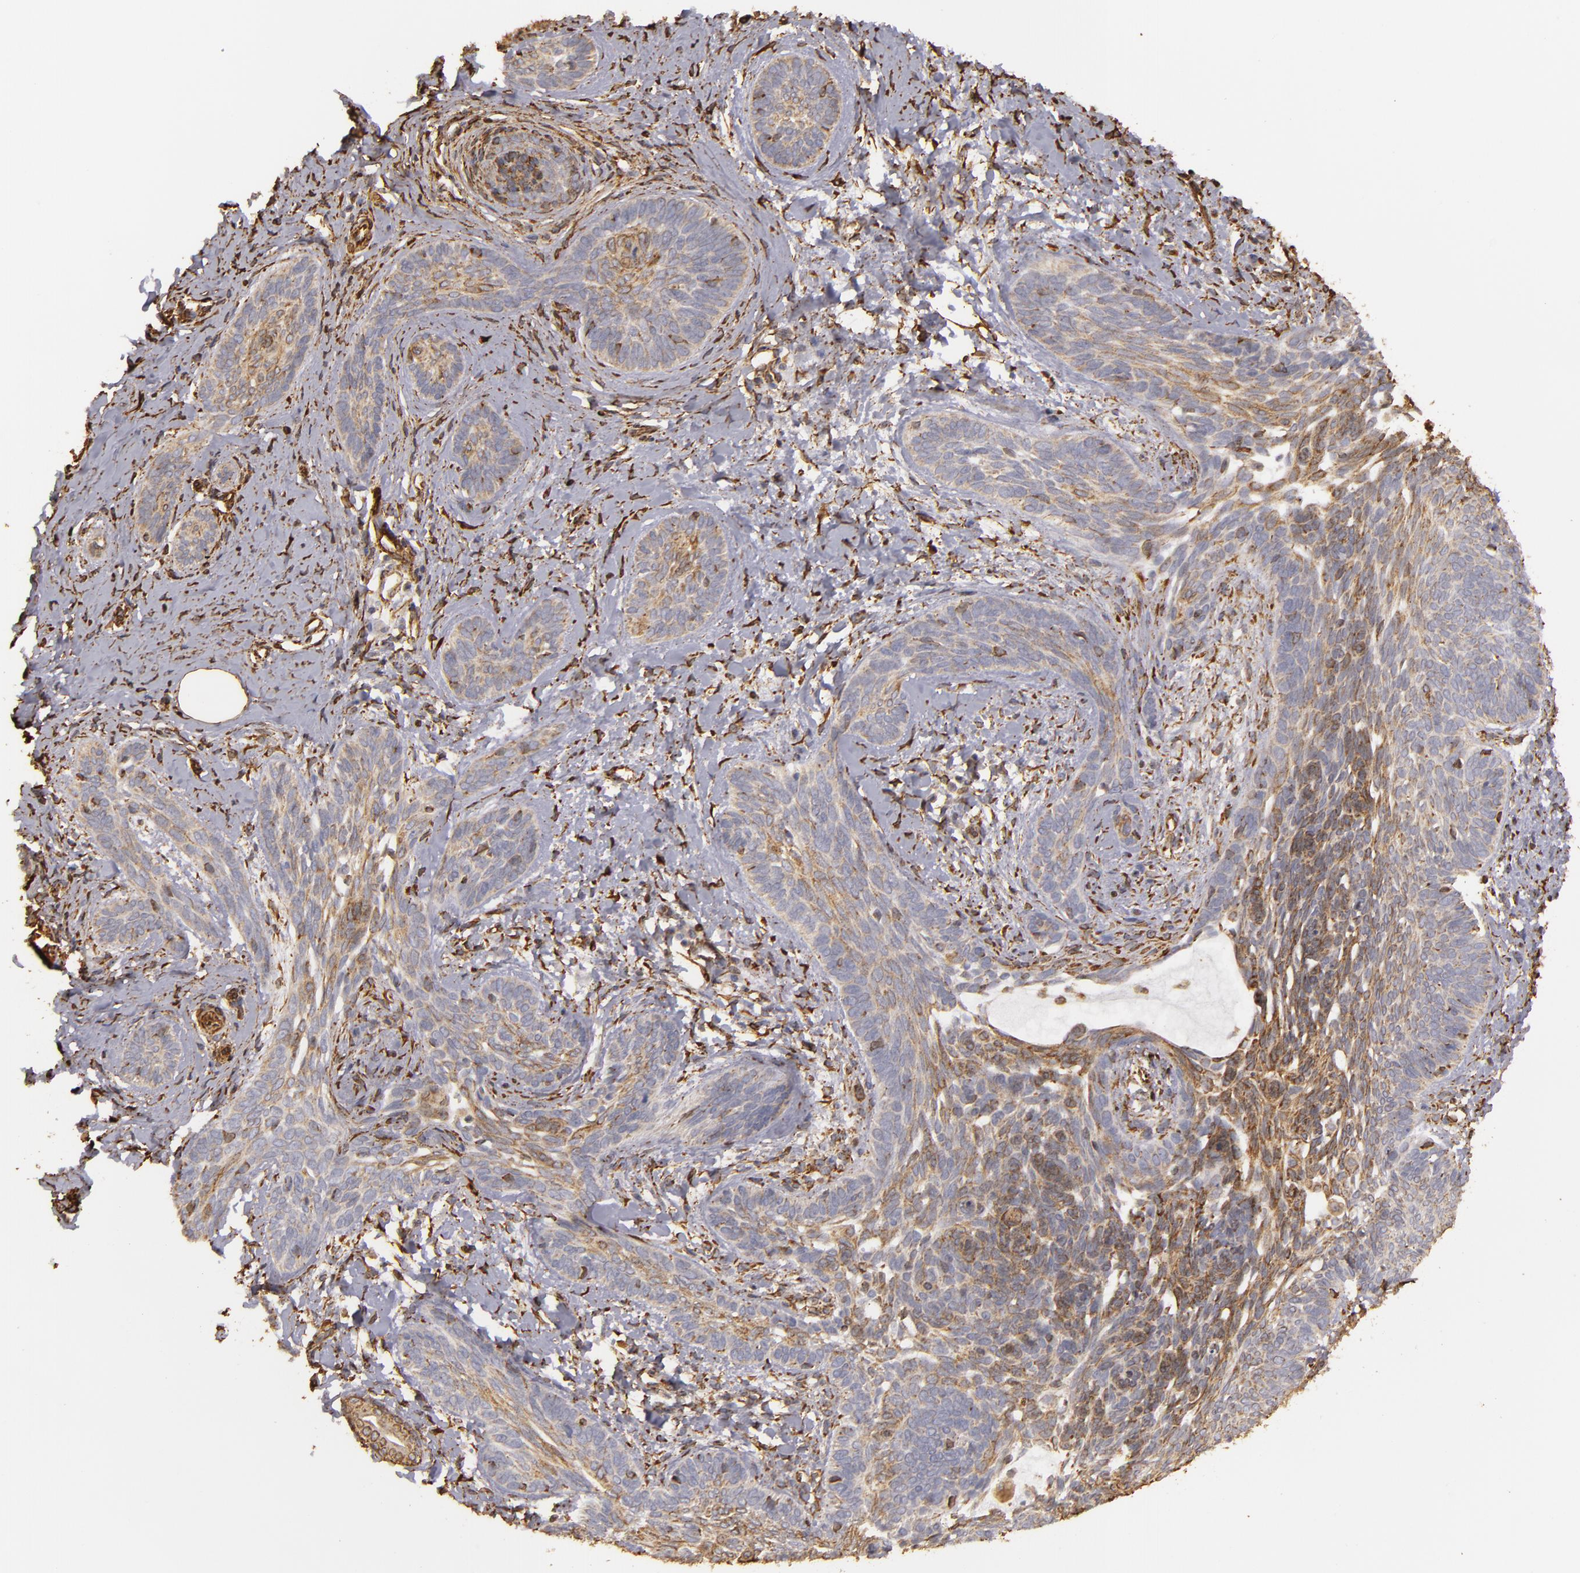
{"staining": {"intensity": "weak", "quantity": "25%-75%", "location": "cytoplasmic/membranous"}, "tissue": "skin cancer", "cell_type": "Tumor cells", "image_type": "cancer", "snomed": [{"axis": "morphology", "description": "Basal cell carcinoma"}, {"axis": "topography", "description": "Skin"}], "caption": "Skin basal cell carcinoma was stained to show a protein in brown. There is low levels of weak cytoplasmic/membranous staining in approximately 25%-75% of tumor cells.", "gene": "CYB5R3", "patient": {"sex": "female", "age": 81}}